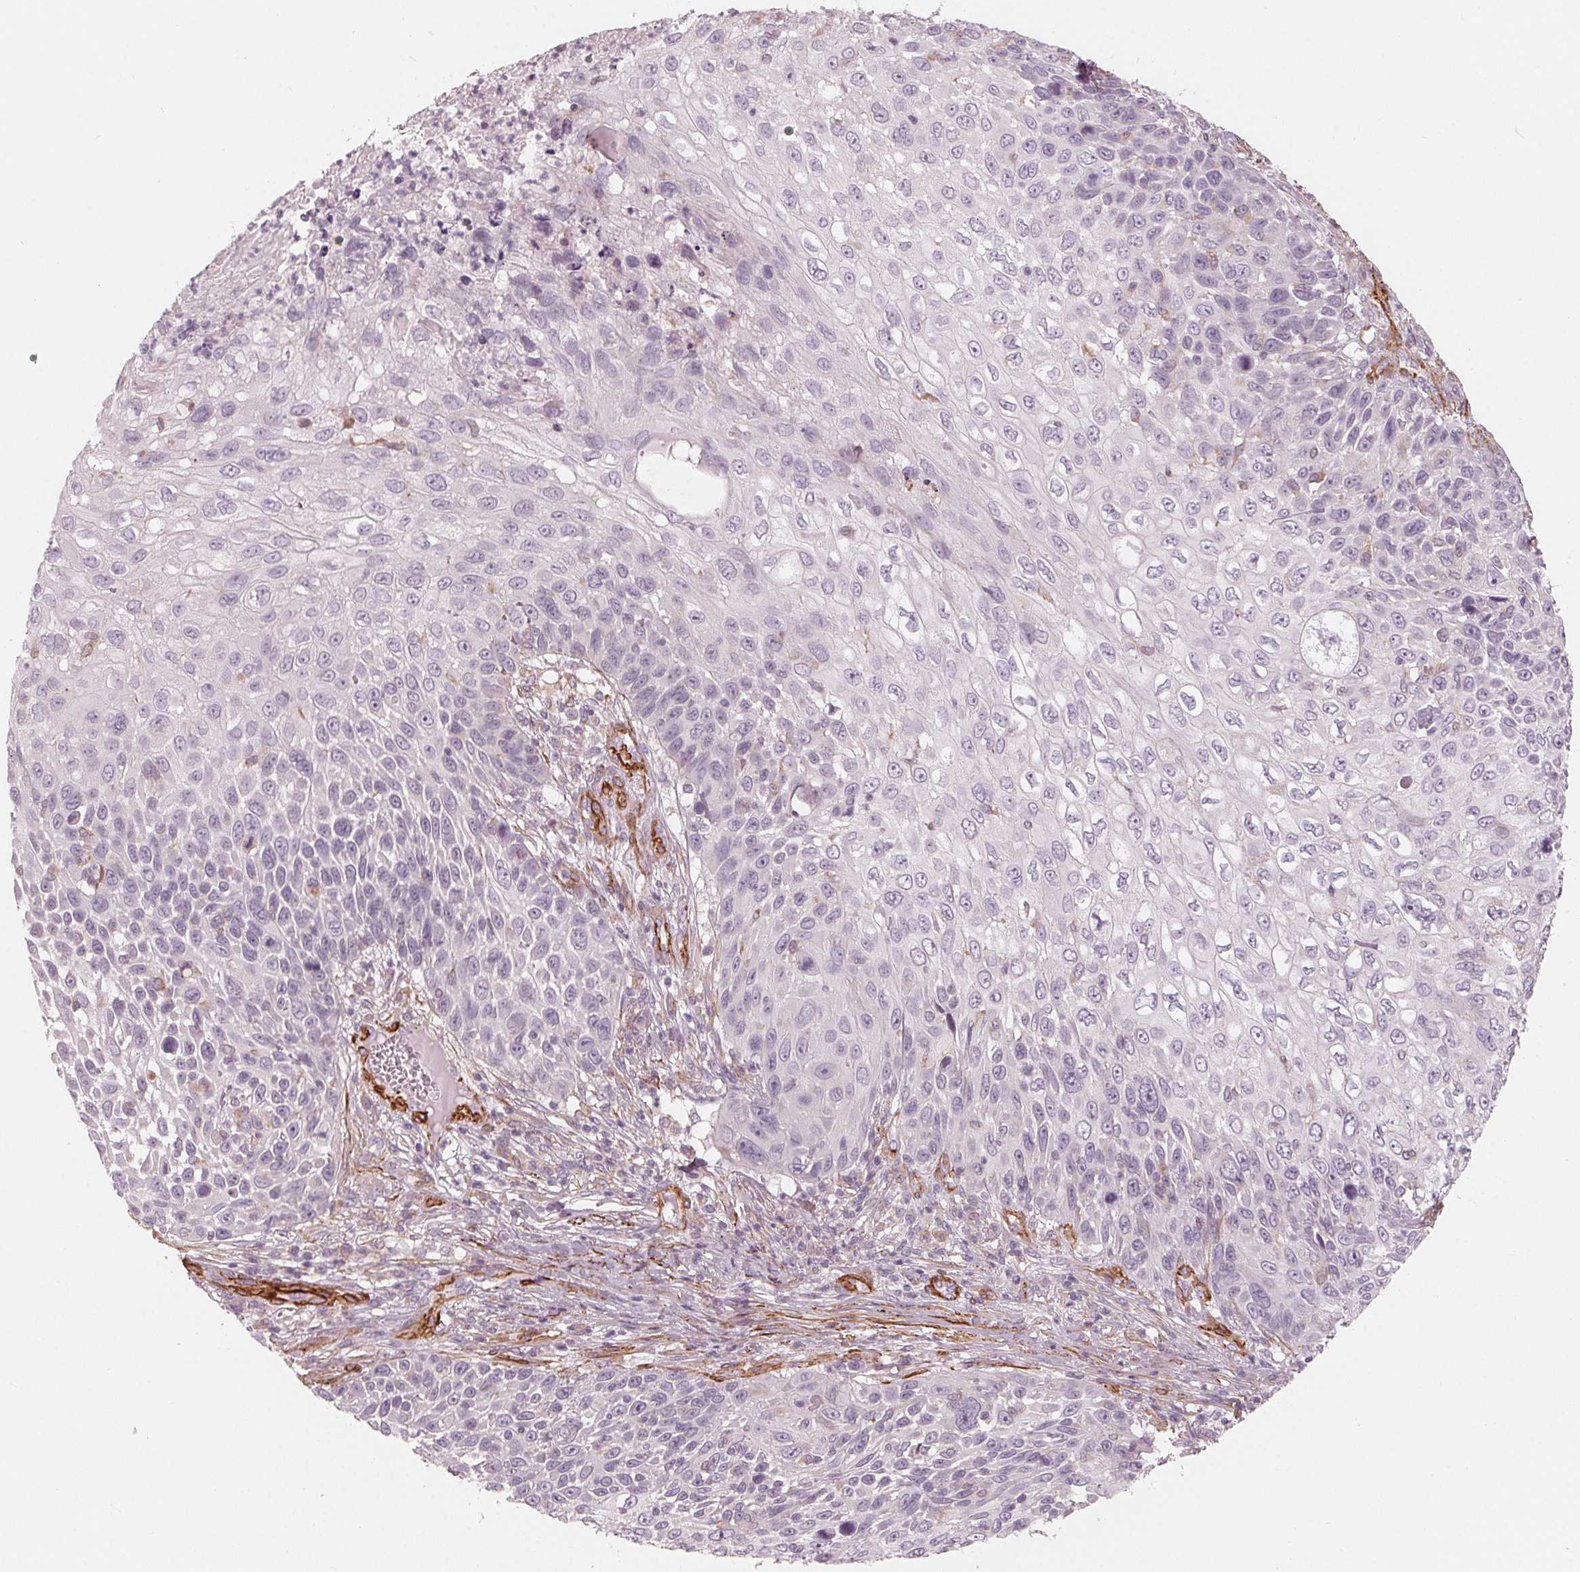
{"staining": {"intensity": "negative", "quantity": "none", "location": "none"}, "tissue": "skin cancer", "cell_type": "Tumor cells", "image_type": "cancer", "snomed": [{"axis": "morphology", "description": "Squamous cell carcinoma, NOS"}, {"axis": "topography", "description": "Skin"}], "caption": "This is a photomicrograph of immunohistochemistry (IHC) staining of skin cancer (squamous cell carcinoma), which shows no expression in tumor cells. (DAB immunohistochemistry (IHC) visualized using brightfield microscopy, high magnification).", "gene": "MIER3", "patient": {"sex": "male", "age": 92}}